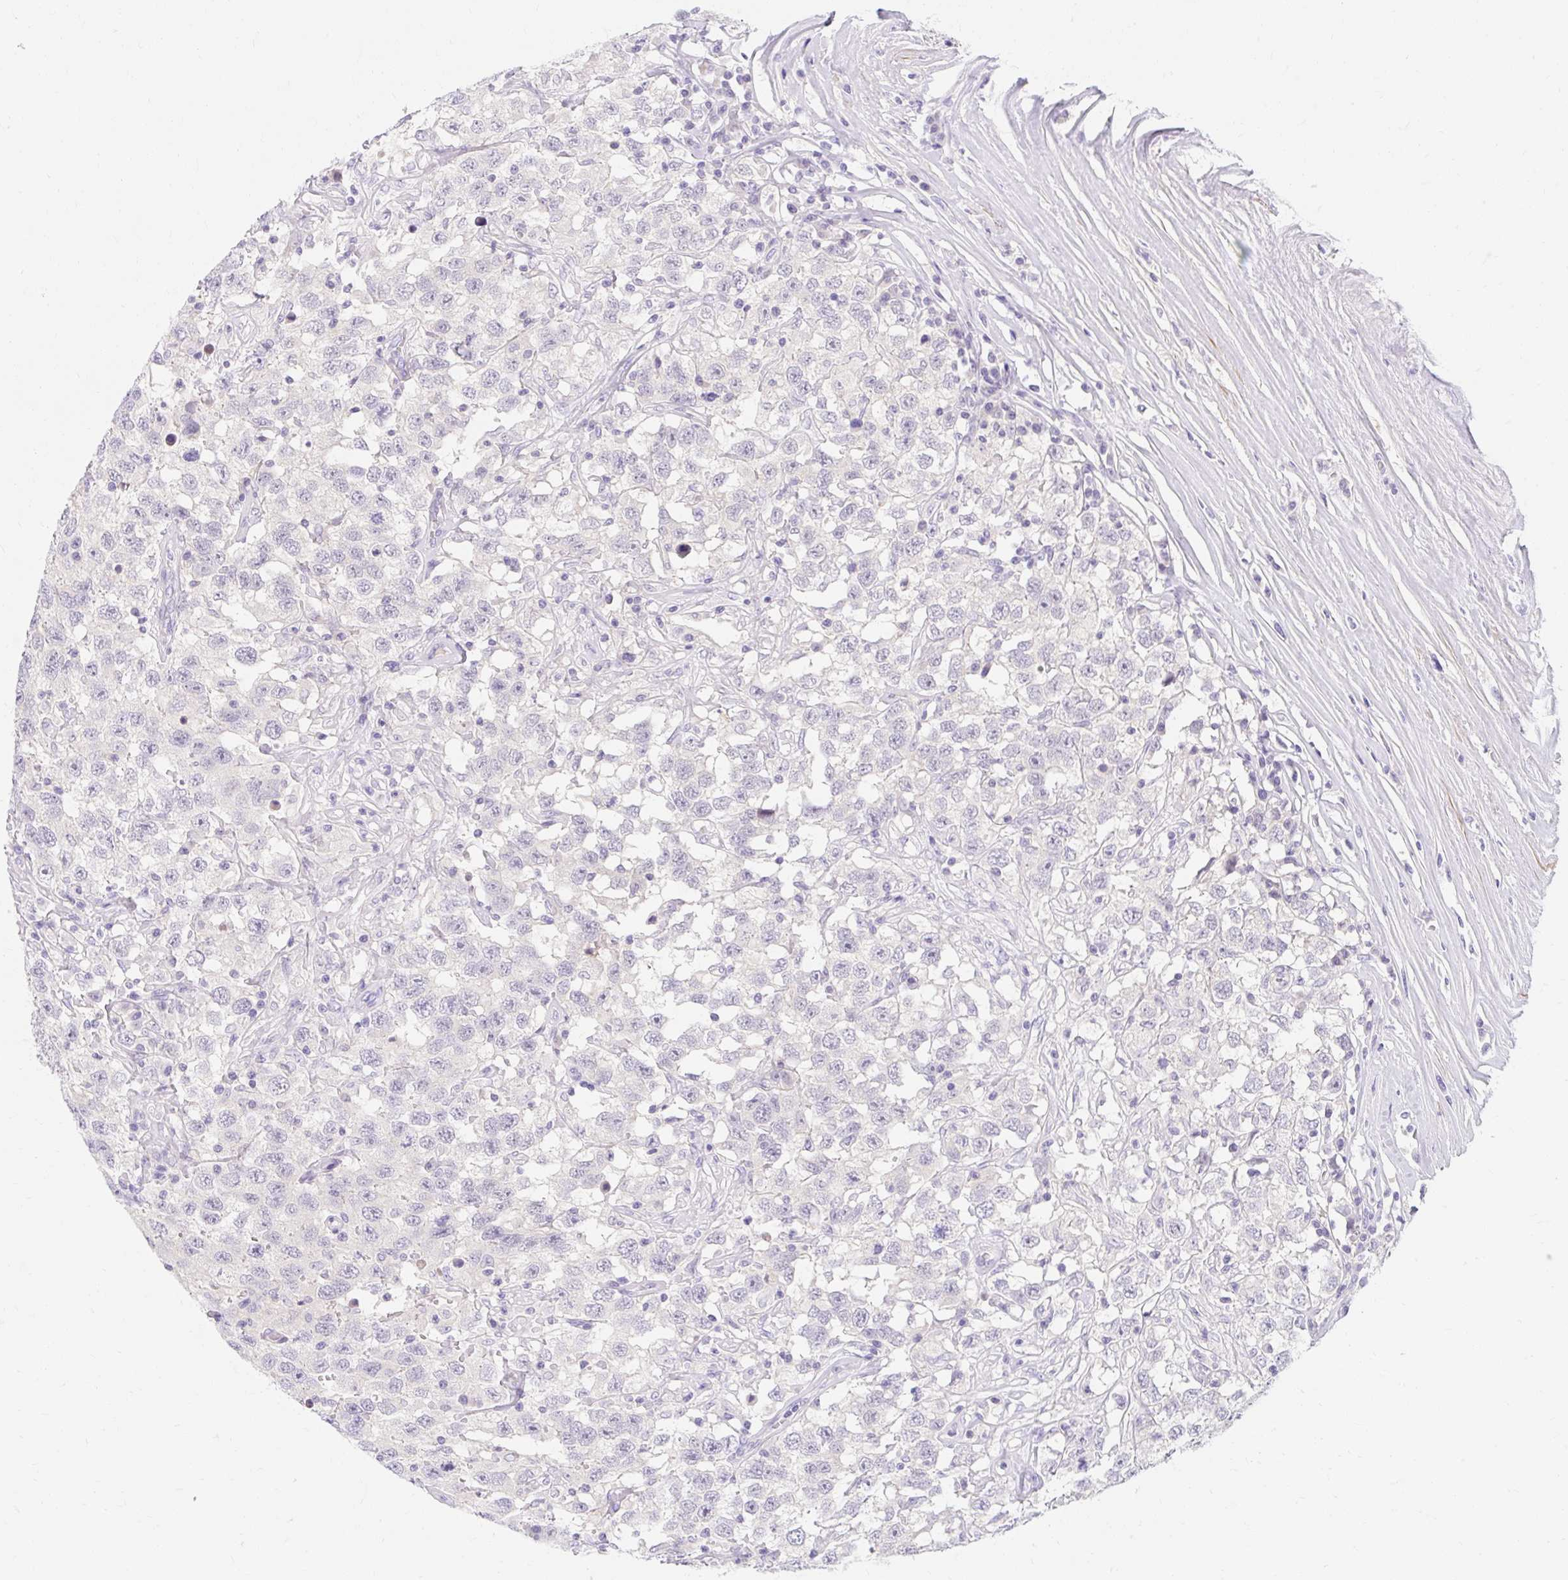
{"staining": {"intensity": "negative", "quantity": "none", "location": "none"}, "tissue": "testis cancer", "cell_type": "Tumor cells", "image_type": "cancer", "snomed": [{"axis": "morphology", "description": "Seminoma, NOS"}, {"axis": "topography", "description": "Testis"}], "caption": "A high-resolution photomicrograph shows IHC staining of seminoma (testis), which exhibits no significant positivity in tumor cells.", "gene": "SLC28A1", "patient": {"sex": "male", "age": 41}}